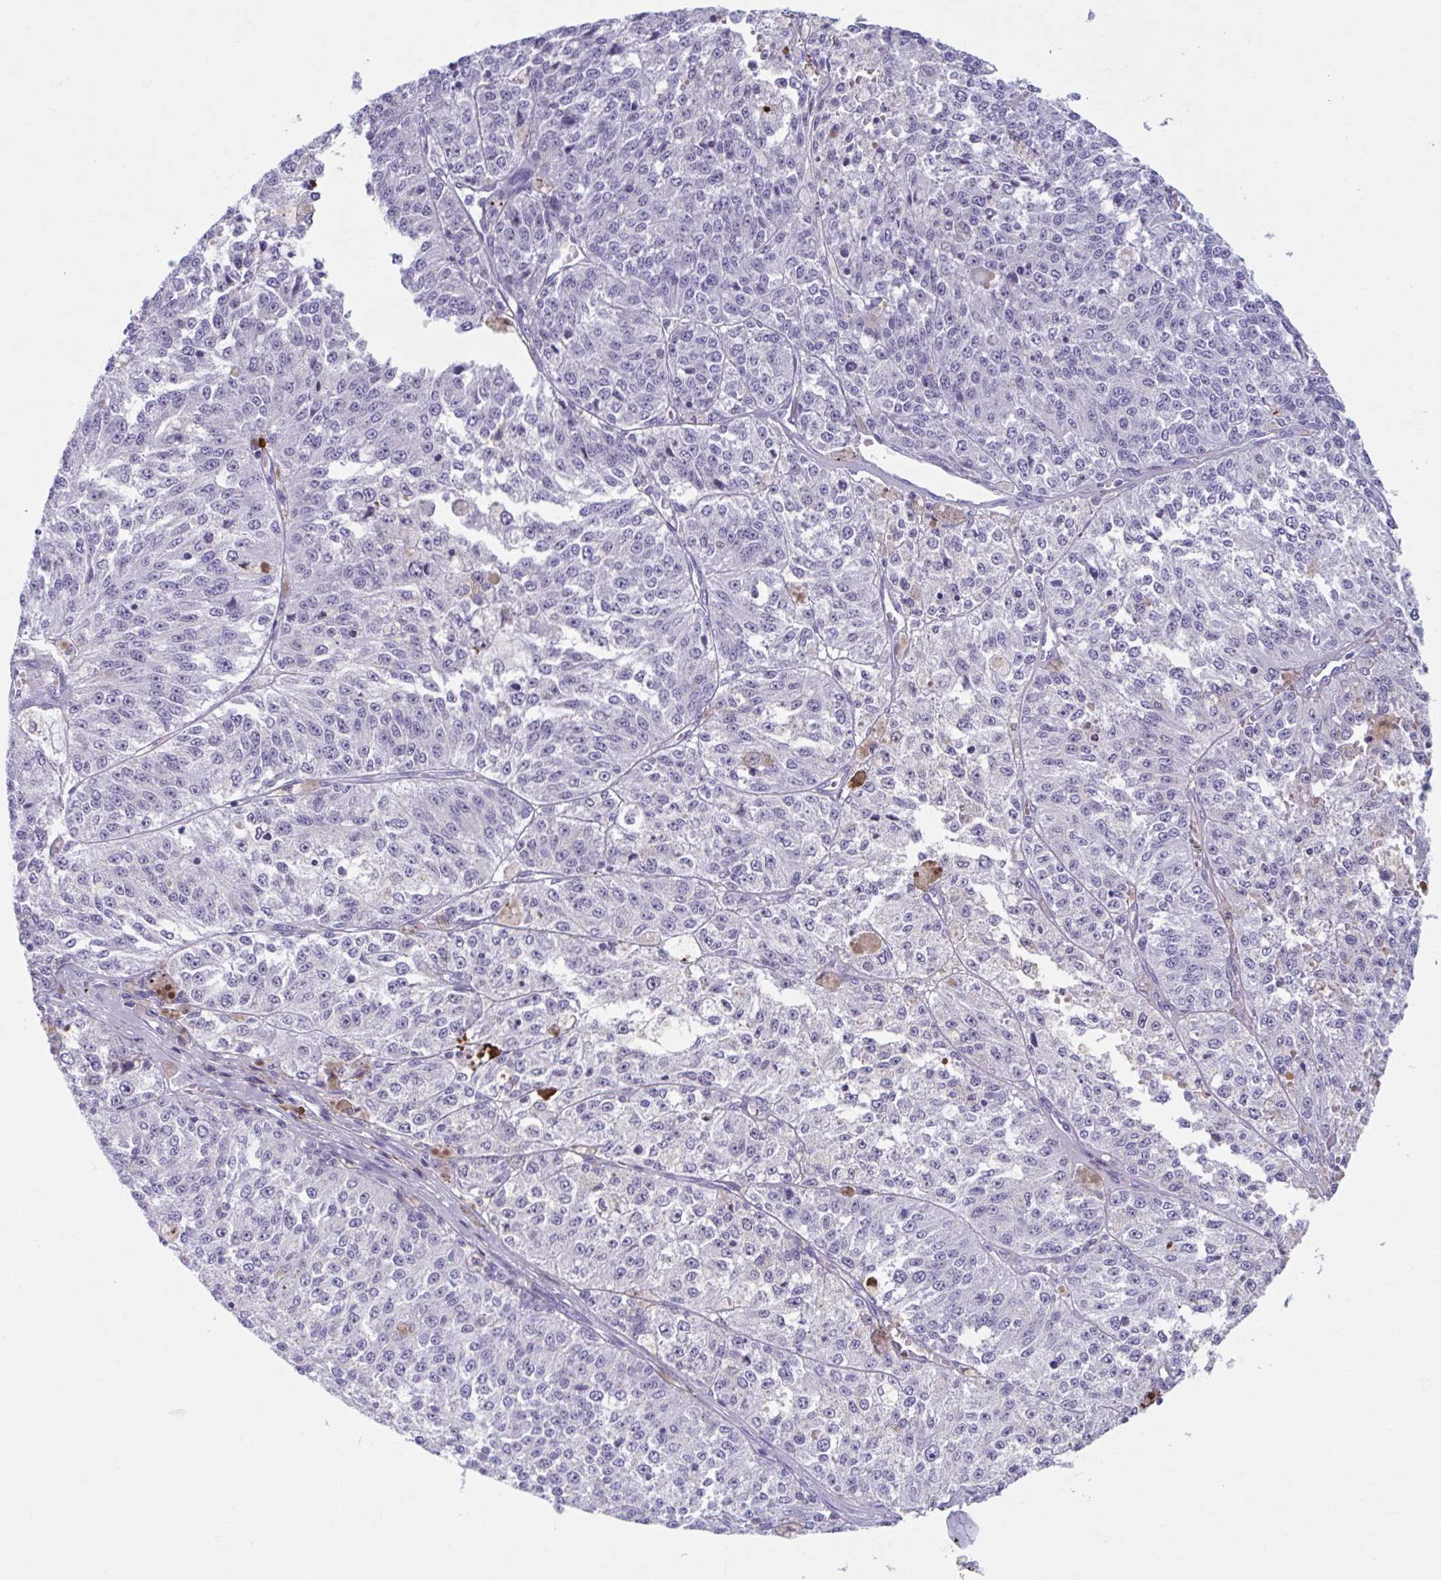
{"staining": {"intensity": "negative", "quantity": "none", "location": "none"}, "tissue": "melanoma", "cell_type": "Tumor cells", "image_type": "cancer", "snomed": [{"axis": "morphology", "description": "Malignant melanoma, Metastatic site"}, {"axis": "topography", "description": "Lymph node"}], "caption": "Melanoma was stained to show a protein in brown. There is no significant expression in tumor cells. (DAB immunohistochemistry visualized using brightfield microscopy, high magnification).", "gene": "KCNE2", "patient": {"sex": "female", "age": 64}}